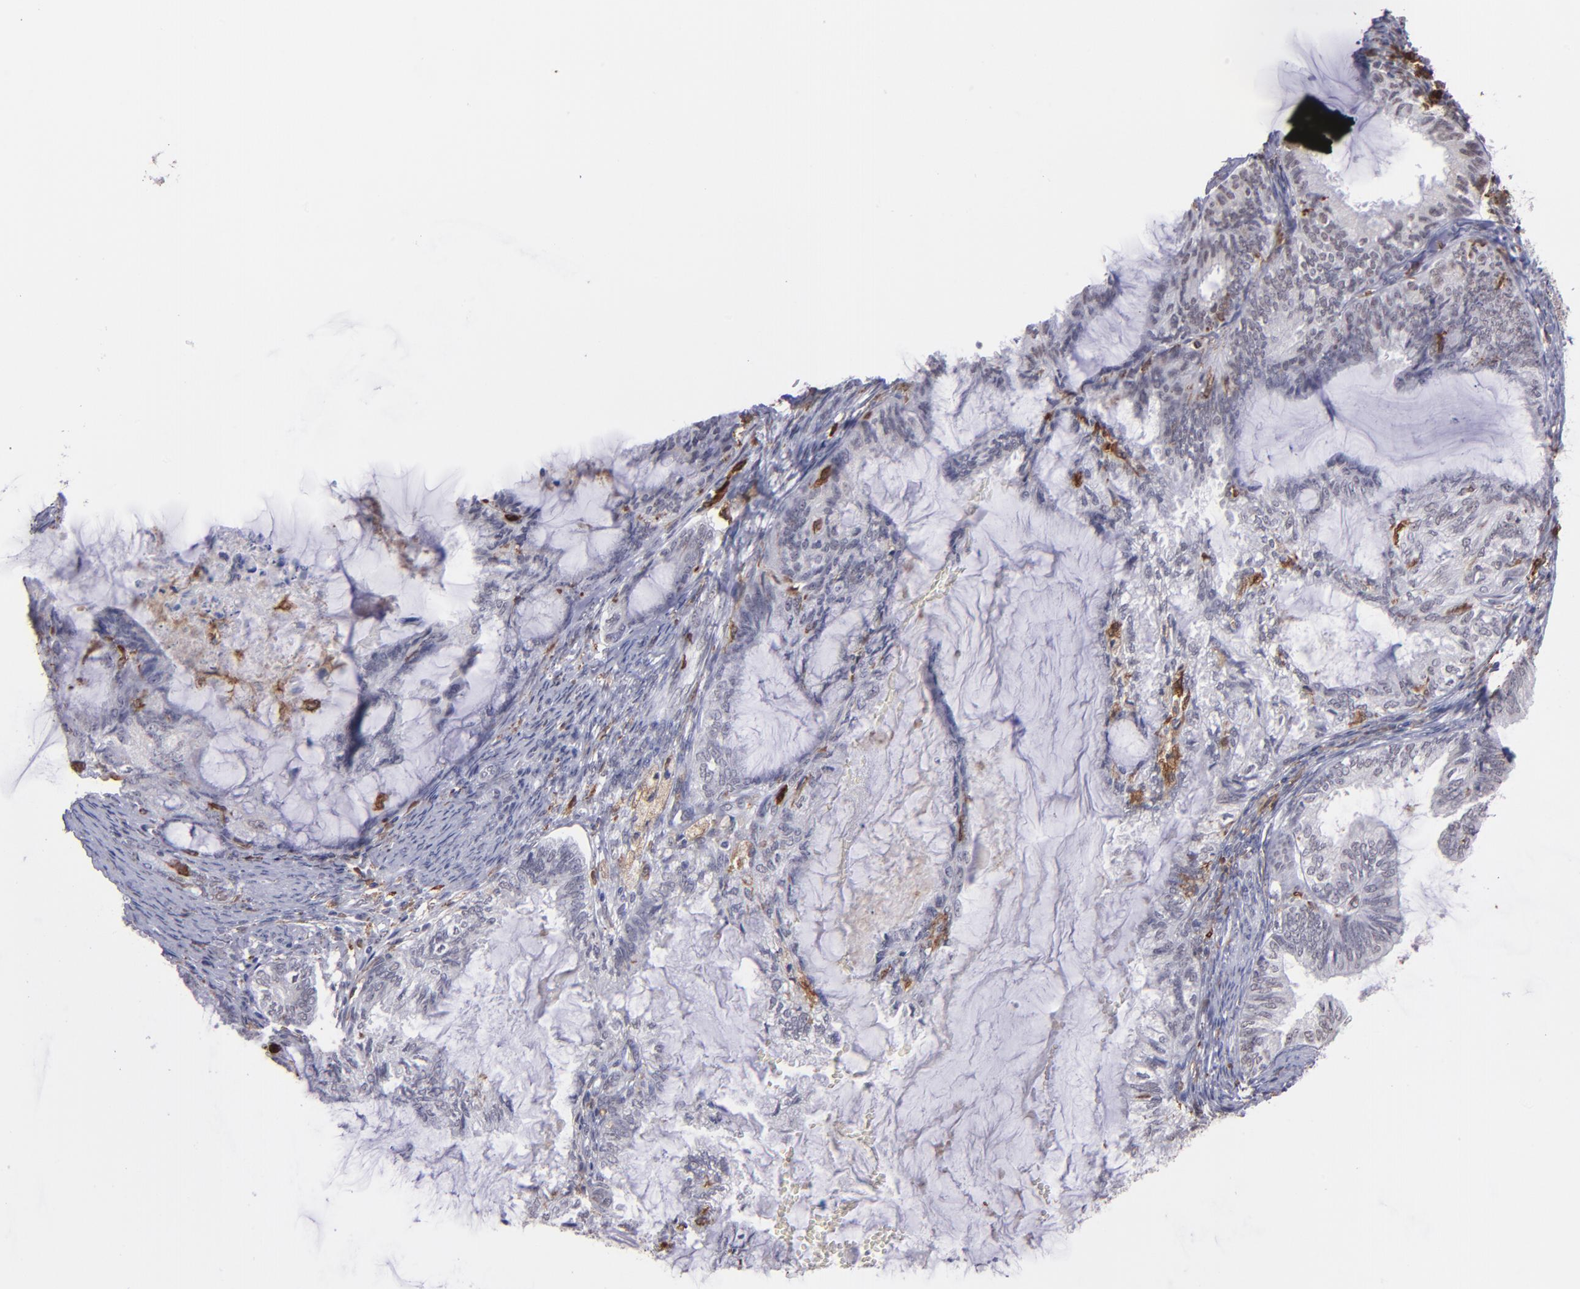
{"staining": {"intensity": "negative", "quantity": "none", "location": "none"}, "tissue": "endometrial cancer", "cell_type": "Tumor cells", "image_type": "cancer", "snomed": [{"axis": "morphology", "description": "Adenocarcinoma, NOS"}, {"axis": "topography", "description": "Endometrium"}], "caption": "Immunohistochemical staining of human endometrial cancer reveals no significant expression in tumor cells. (DAB immunohistochemistry (IHC) visualized using brightfield microscopy, high magnification).", "gene": "NCF2", "patient": {"sex": "female", "age": 86}}